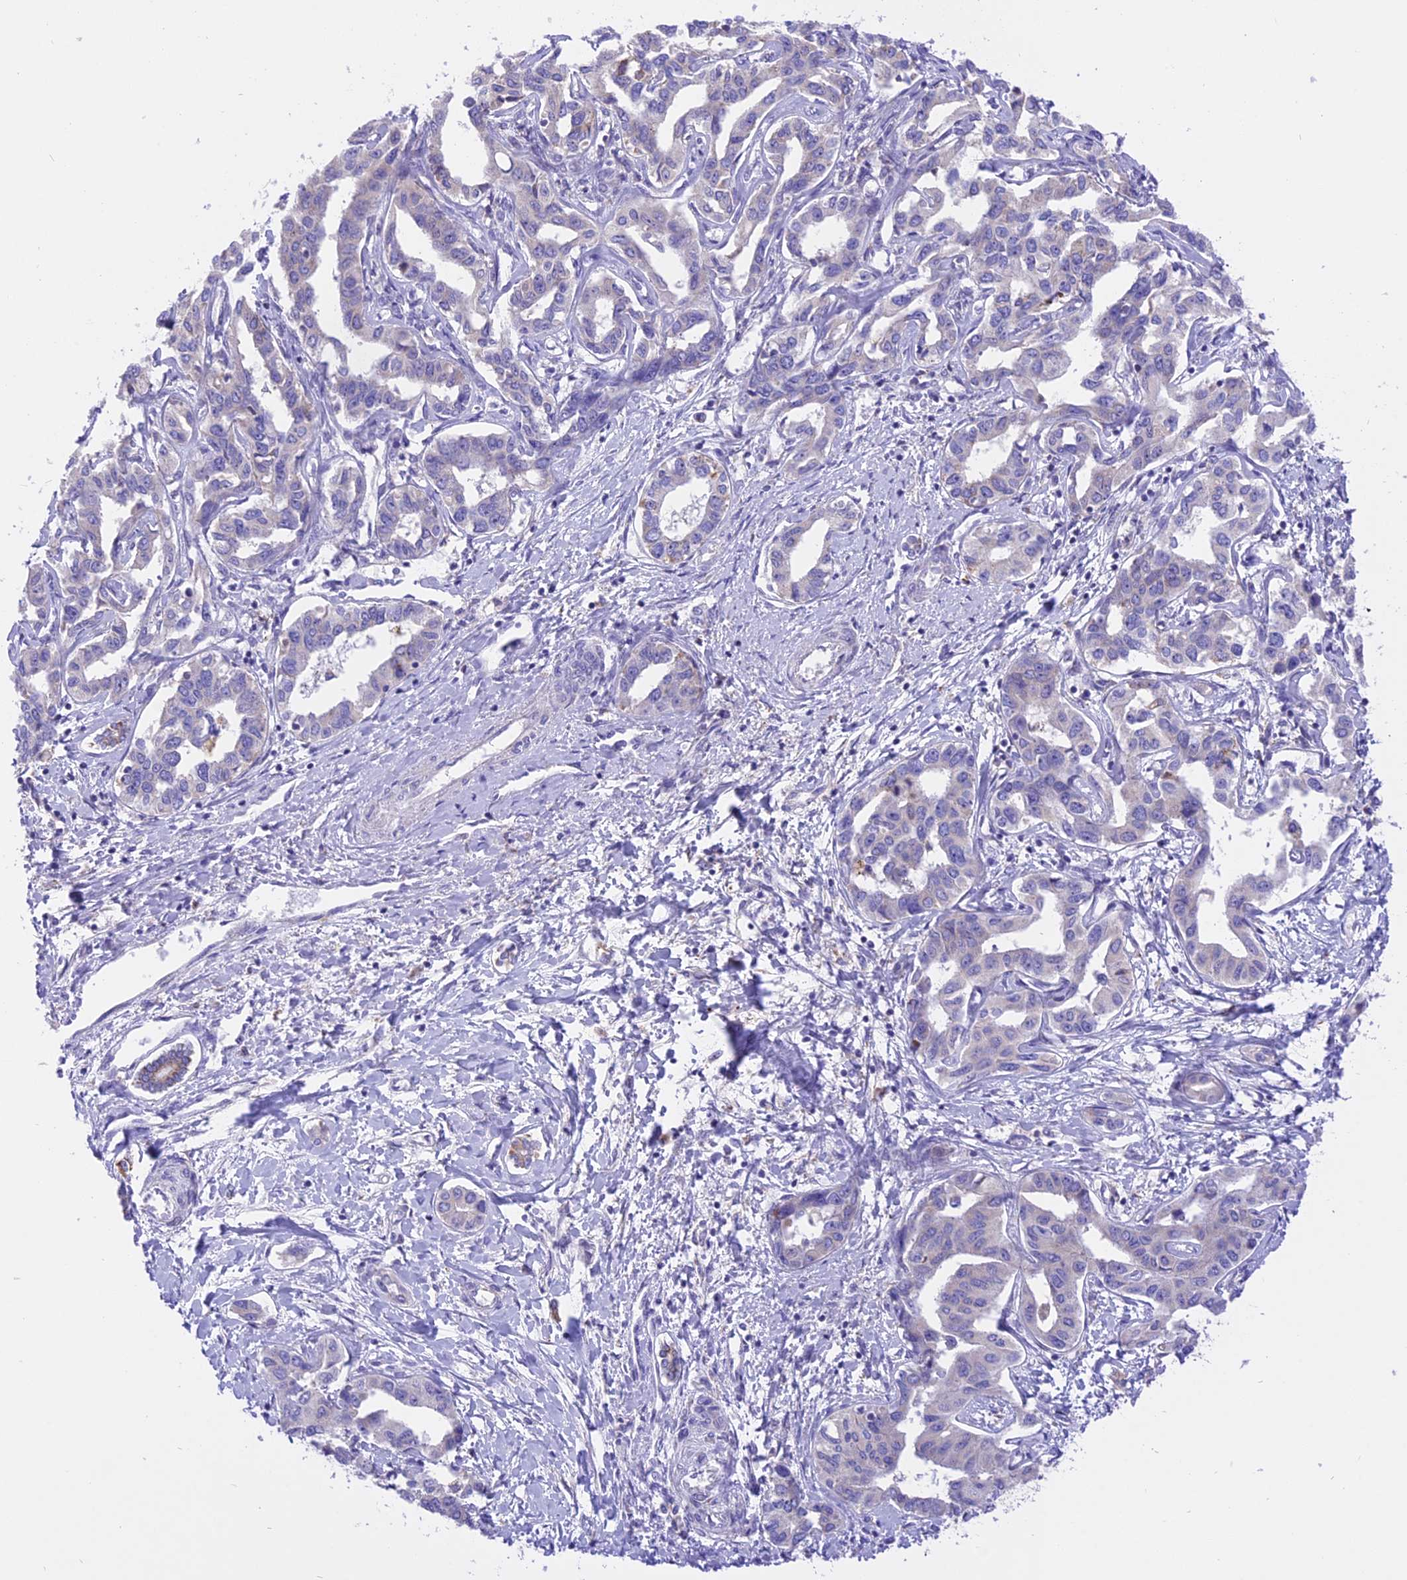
{"staining": {"intensity": "negative", "quantity": "none", "location": "none"}, "tissue": "liver cancer", "cell_type": "Tumor cells", "image_type": "cancer", "snomed": [{"axis": "morphology", "description": "Cholangiocarcinoma"}, {"axis": "topography", "description": "Liver"}], "caption": "There is no significant expression in tumor cells of liver cancer. (IHC, brightfield microscopy, high magnification).", "gene": "ARMCX6", "patient": {"sex": "male", "age": 59}}